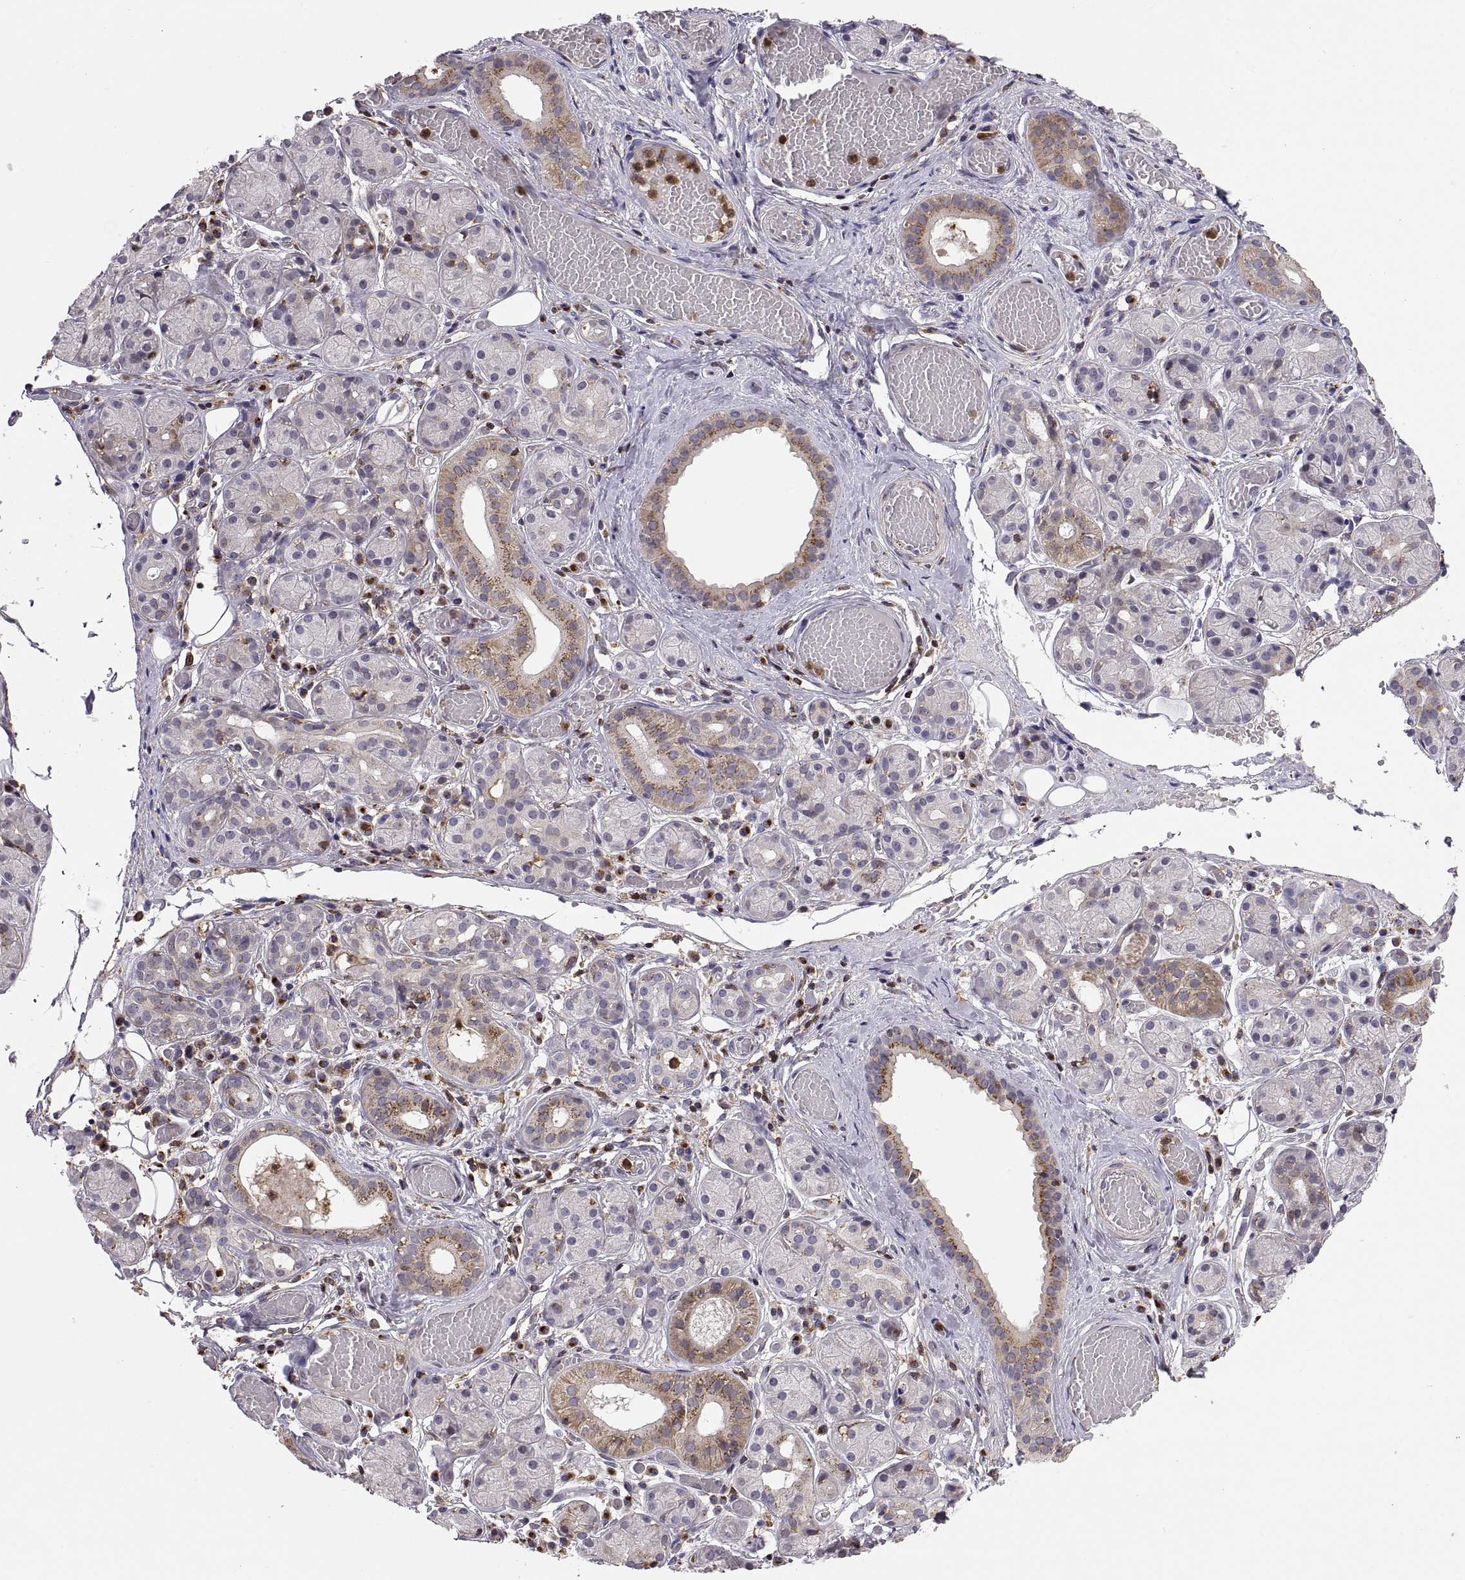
{"staining": {"intensity": "moderate", "quantity": "<25%", "location": "cytoplasmic/membranous"}, "tissue": "salivary gland", "cell_type": "Glandular cells", "image_type": "normal", "snomed": [{"axis": "morphology", "description": "Normal tissue, NOS"}, {"axis": "topography", "description": "Salivary gland"}, {"axis": "topography", "description": "Peripheral nerve tissue"}], "caption": "Protein staining of unremarkable salivary gland reveals moderate cytoplasmic/membranous staining in approximately <25% of glandular cells.", "gene": "ACAP1", "patient": {"sex": "male", "age": 71}}